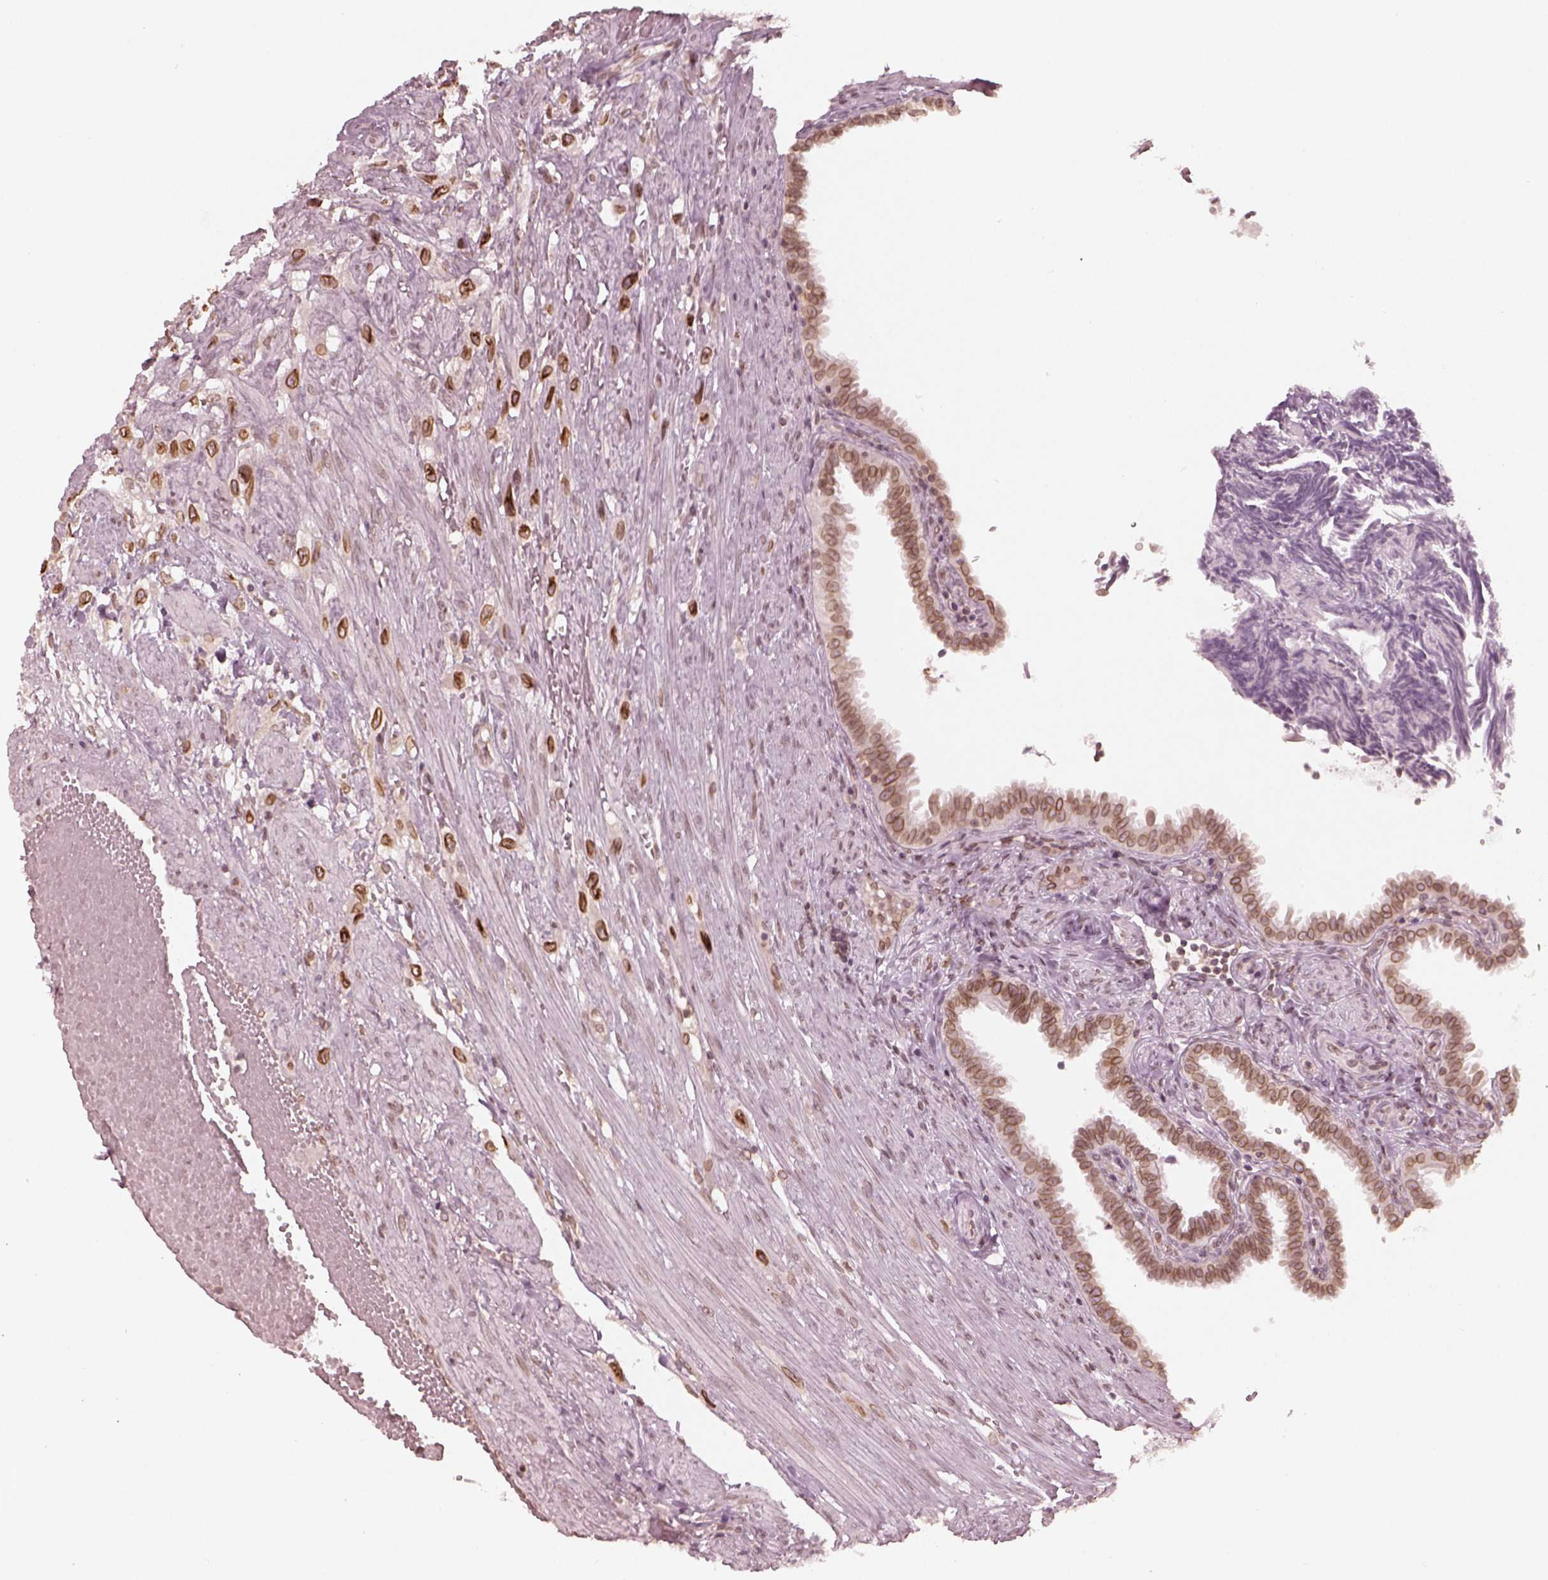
{"staining": {"intensity": "moderate", "quantity": ">75%", "location": "cytoplasmic/membranous,nuclear"}, "tissue": "fallopian tube", "cell_type": "Glandular cells", "image_type": "normal", "snomed": [{"axis": "morphology", "description": "Normal tissue, NOS"}, {"axis": "topography", "description": "Fallopian tube"}], "caption": "IHC (DAB (3,3'-diaminobenzidine)) staining of benign human fallopian tube exhibits moderate cytoplasmic/membranous,nuclear protein expression in about >75% of glandular cells.", "gene": "DCAF12", "patient": {"sex": "female", "age": 39}}